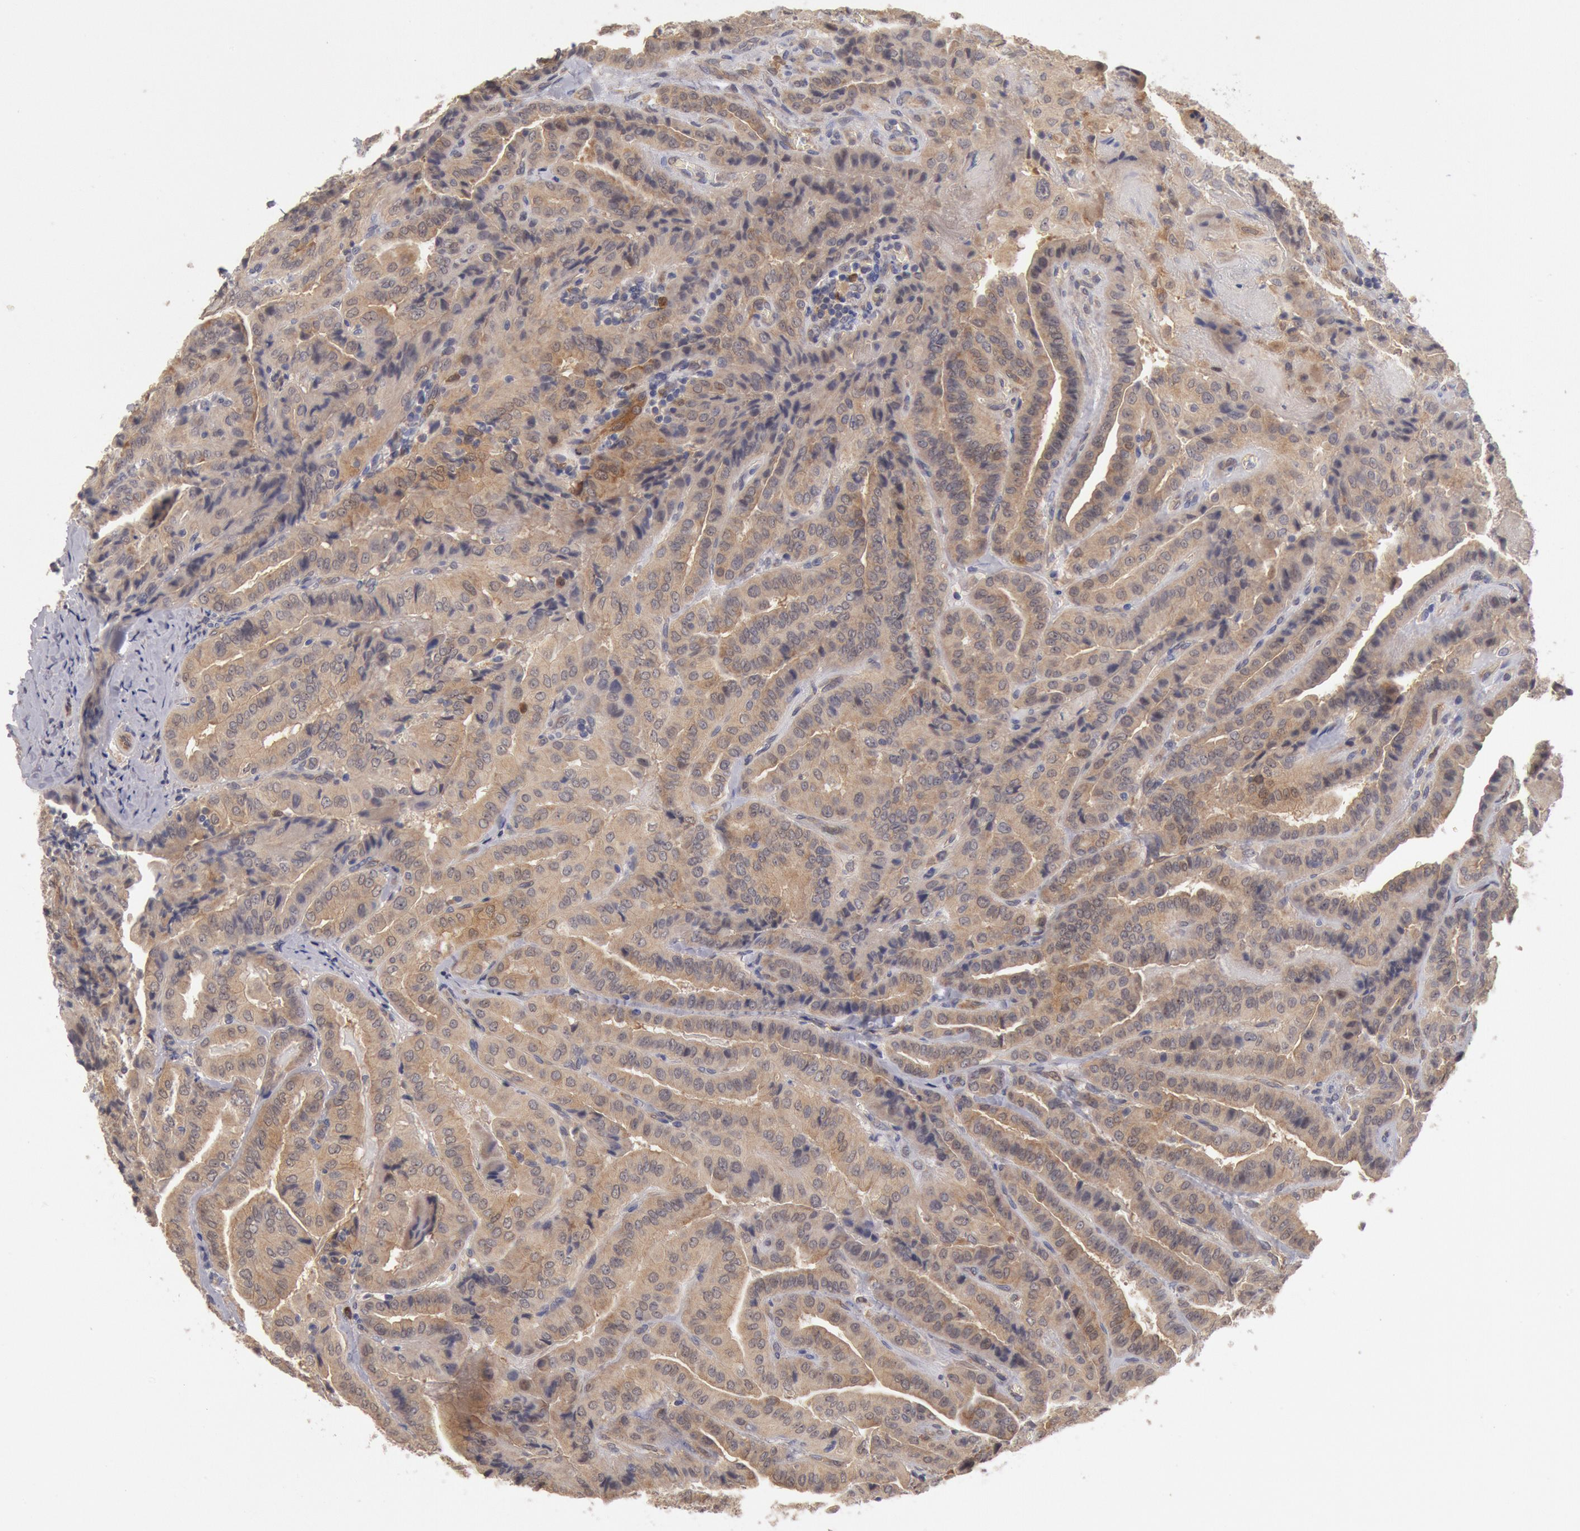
{"staining": {"intensity": "weak", "quantity": ">75%", "location": "cytoplasmic/membranous"}, "tissue": "thyroid cancer", "cell_type": "Tumor cells", "image_type": "cancer", "snomed": [{"axis": "morphology", "description": "Papillary adenocarcinoma, NOS"}, {"axis": "topography", "description": "Thyroid gland"}], "caption": "Weak cytoplasmic/membranous protein positivity is seen in about >75% of tumor cells in papillary adenocarcinoma (thyroid).", "gene": "DNAJA1", "patient": {"sex": "female", "age": 71}}